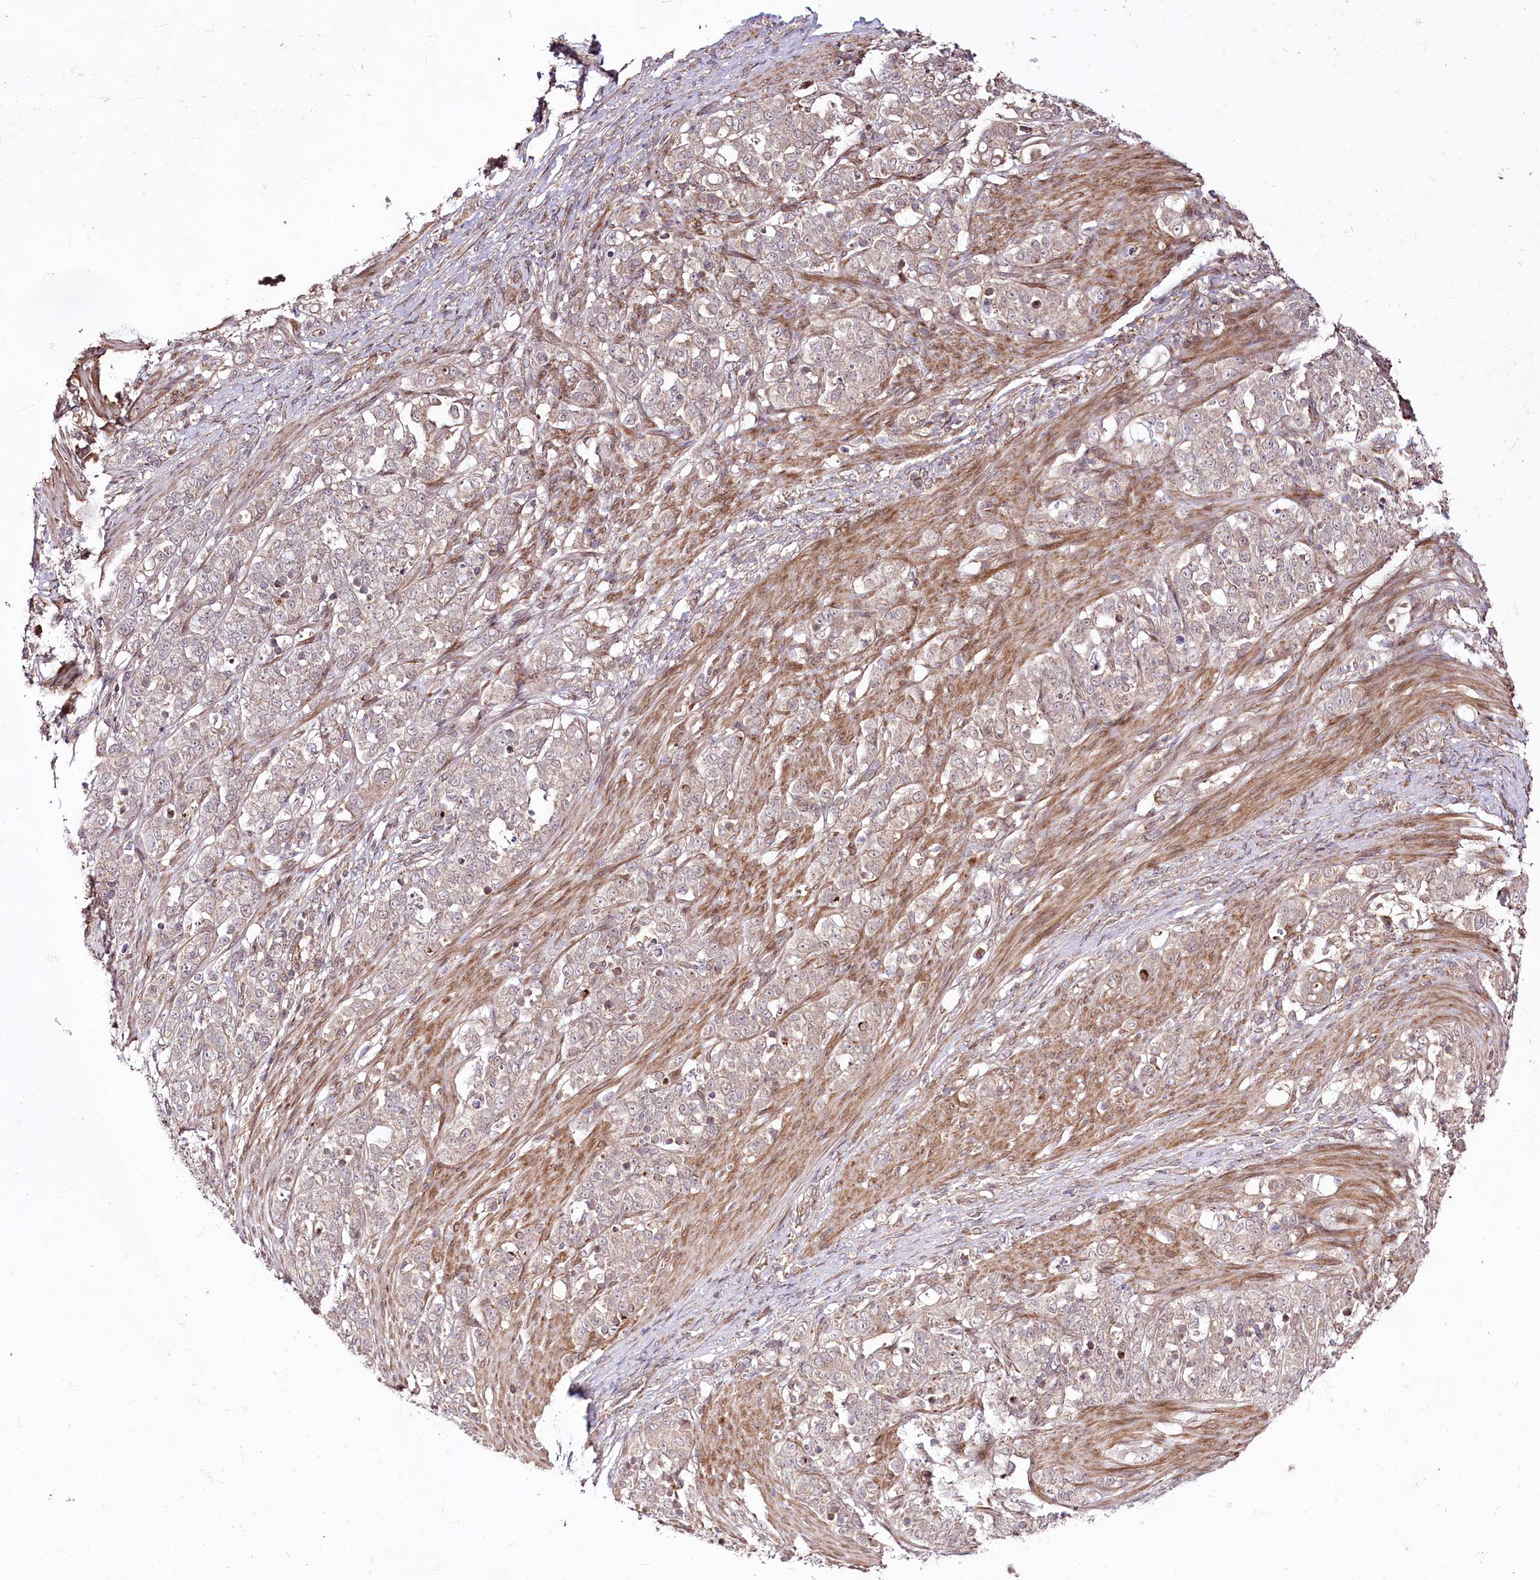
{"staining": {"intensity": "negative", "quantity": "none", "location": "none"}, "tissue": "stomach cancer", "cell_type": "Tumor cells", "image_type": "cancer", "snomed": [{"axis": "morphology", "description": "Adenocarcinoma, NOS"}, {"axis": "topography", "description": "Stomach"}], "caption": "Stomach cancer stained for a protein using IHC demonstrates no expression tumor cells.", "gene": "PHLDB1", "patient": {"sex": "female", "age": 79}}